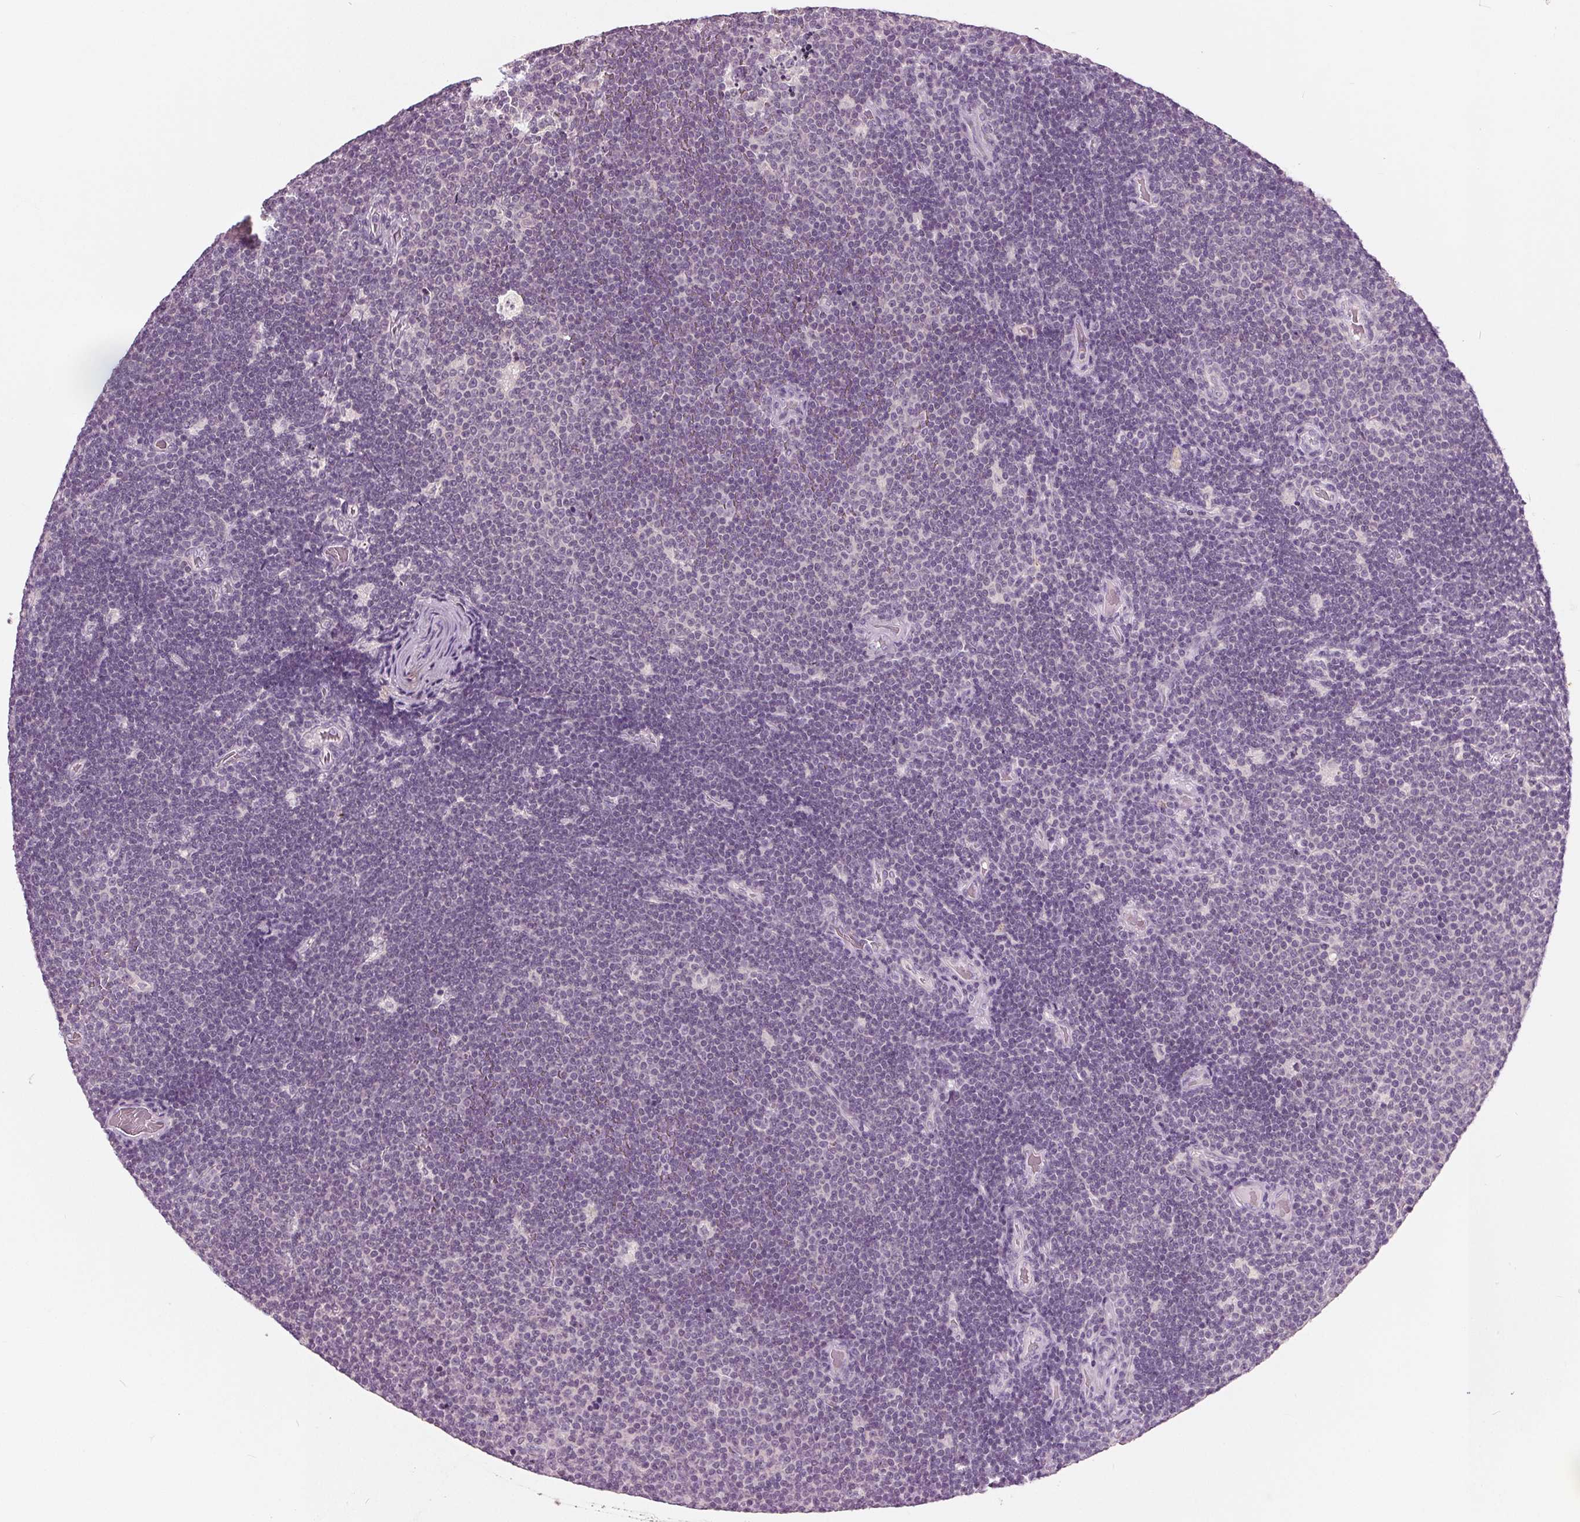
{"staining": {"intensity": "negative", "quantity": "none", "location": "none"}, "tissue": "lymphoma", "cell_type": "Tumor cells", "image_type": "cancer", "snomed": [{"axis": "morphology", "description": "Malignant lymphoma, non-Hodgkin's type, Low grade"}, {"axis": "topography", "description": "Brain"}], "caption": "There is no significant staining in tumor cells of lymphoma. (DAB immunohistochemistry (IHC) with hematoxylin counter stain).", "gene": "TKFC", "patient": {"sex": "female", "age": 66}}